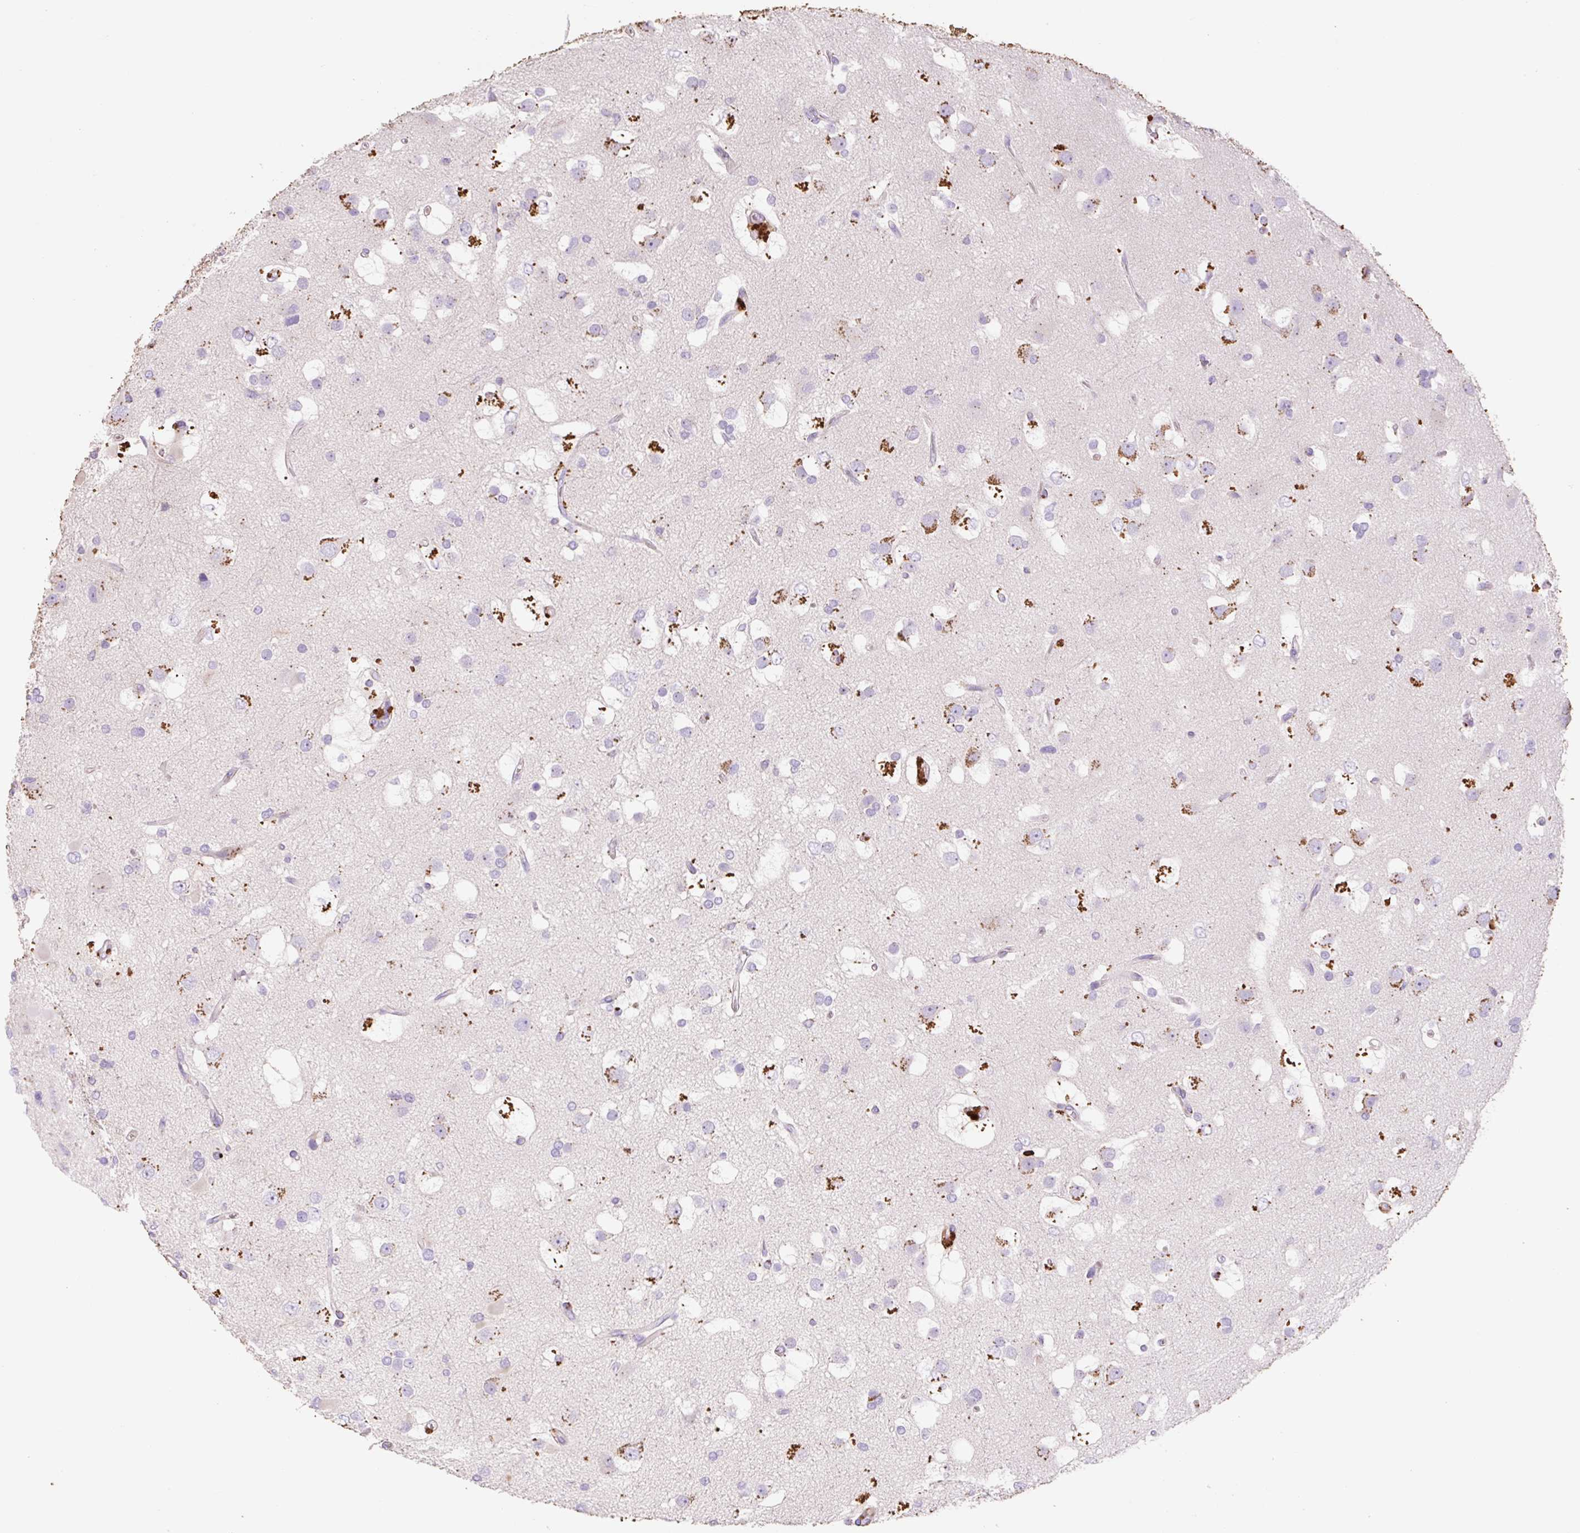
{"staining": {"intensity": "negative", "quantity": "none", "location": "none"}, "tissue": "glioma", "cell_type": "Tumor cells", "image_type": "cancer", "snomed": [{"axis": "morphology", "description": "Glioma, malignant, High grade"}, {"axis": "topography", "description": "Brain"}], "caption": "Image shows no protein positivity in tumor cells of malignant high-grade glioma tissue.", "gene": "HEXA", "patient": {"sex": "male", "age": 53}}